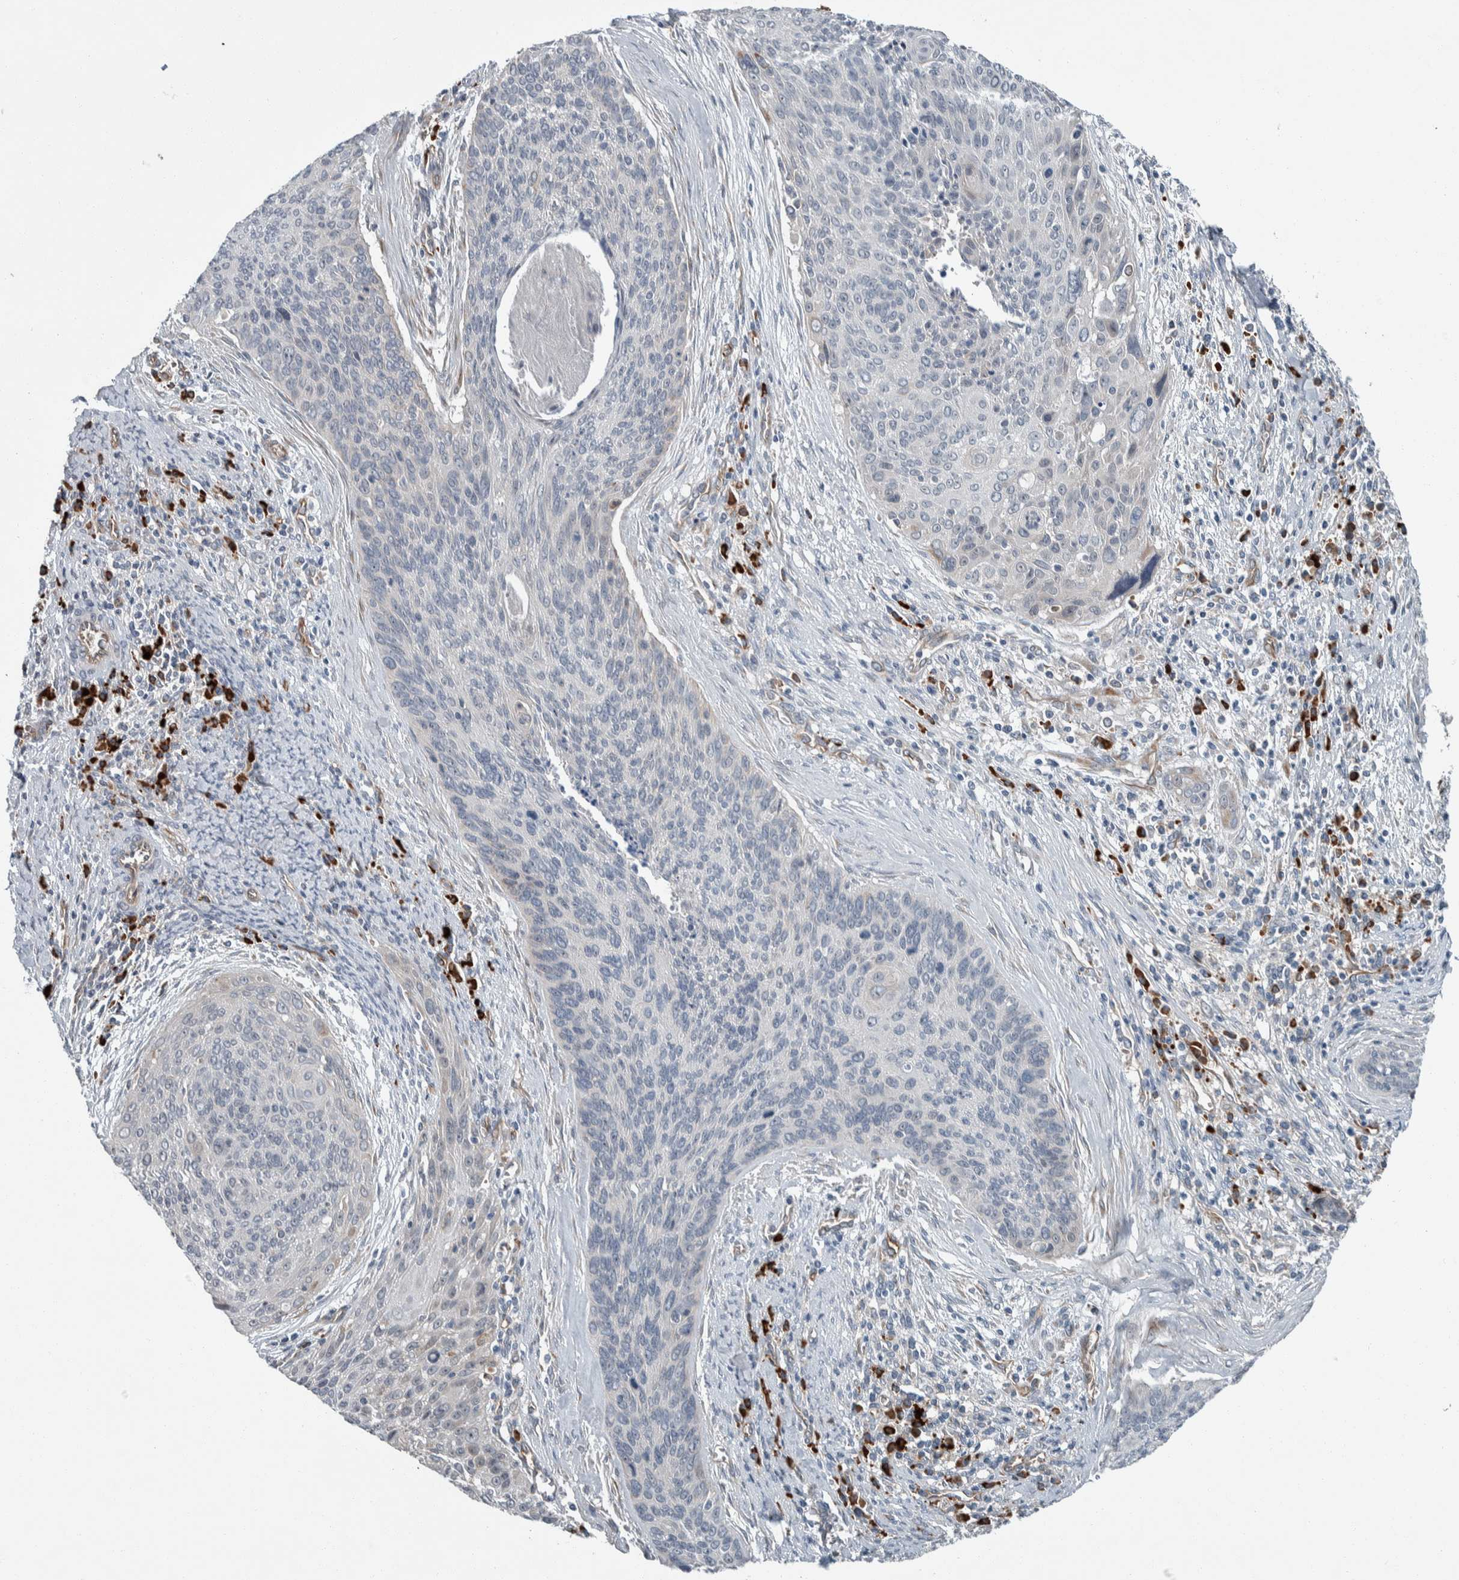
{"staining": {"intensity": "negative", "quantity": "none", "location": "none"}, "tissue": "cervical cancer", "cell_type": "Tumor cells", "image_type": "cancer", "snomed": [{"axis": "morphology", "description": "Squamous cell carcinoma, NOS"}, {"axis": "topography", "description": "Cervix"}], "caption": "IHC of human cervical squamous cell carcinoma demonstrates no positivity in tumor cells. (DAB IHC with hematoxylin counter stain).", "gene": "USP25", "patient": {"sex": "female", "age": 55}}